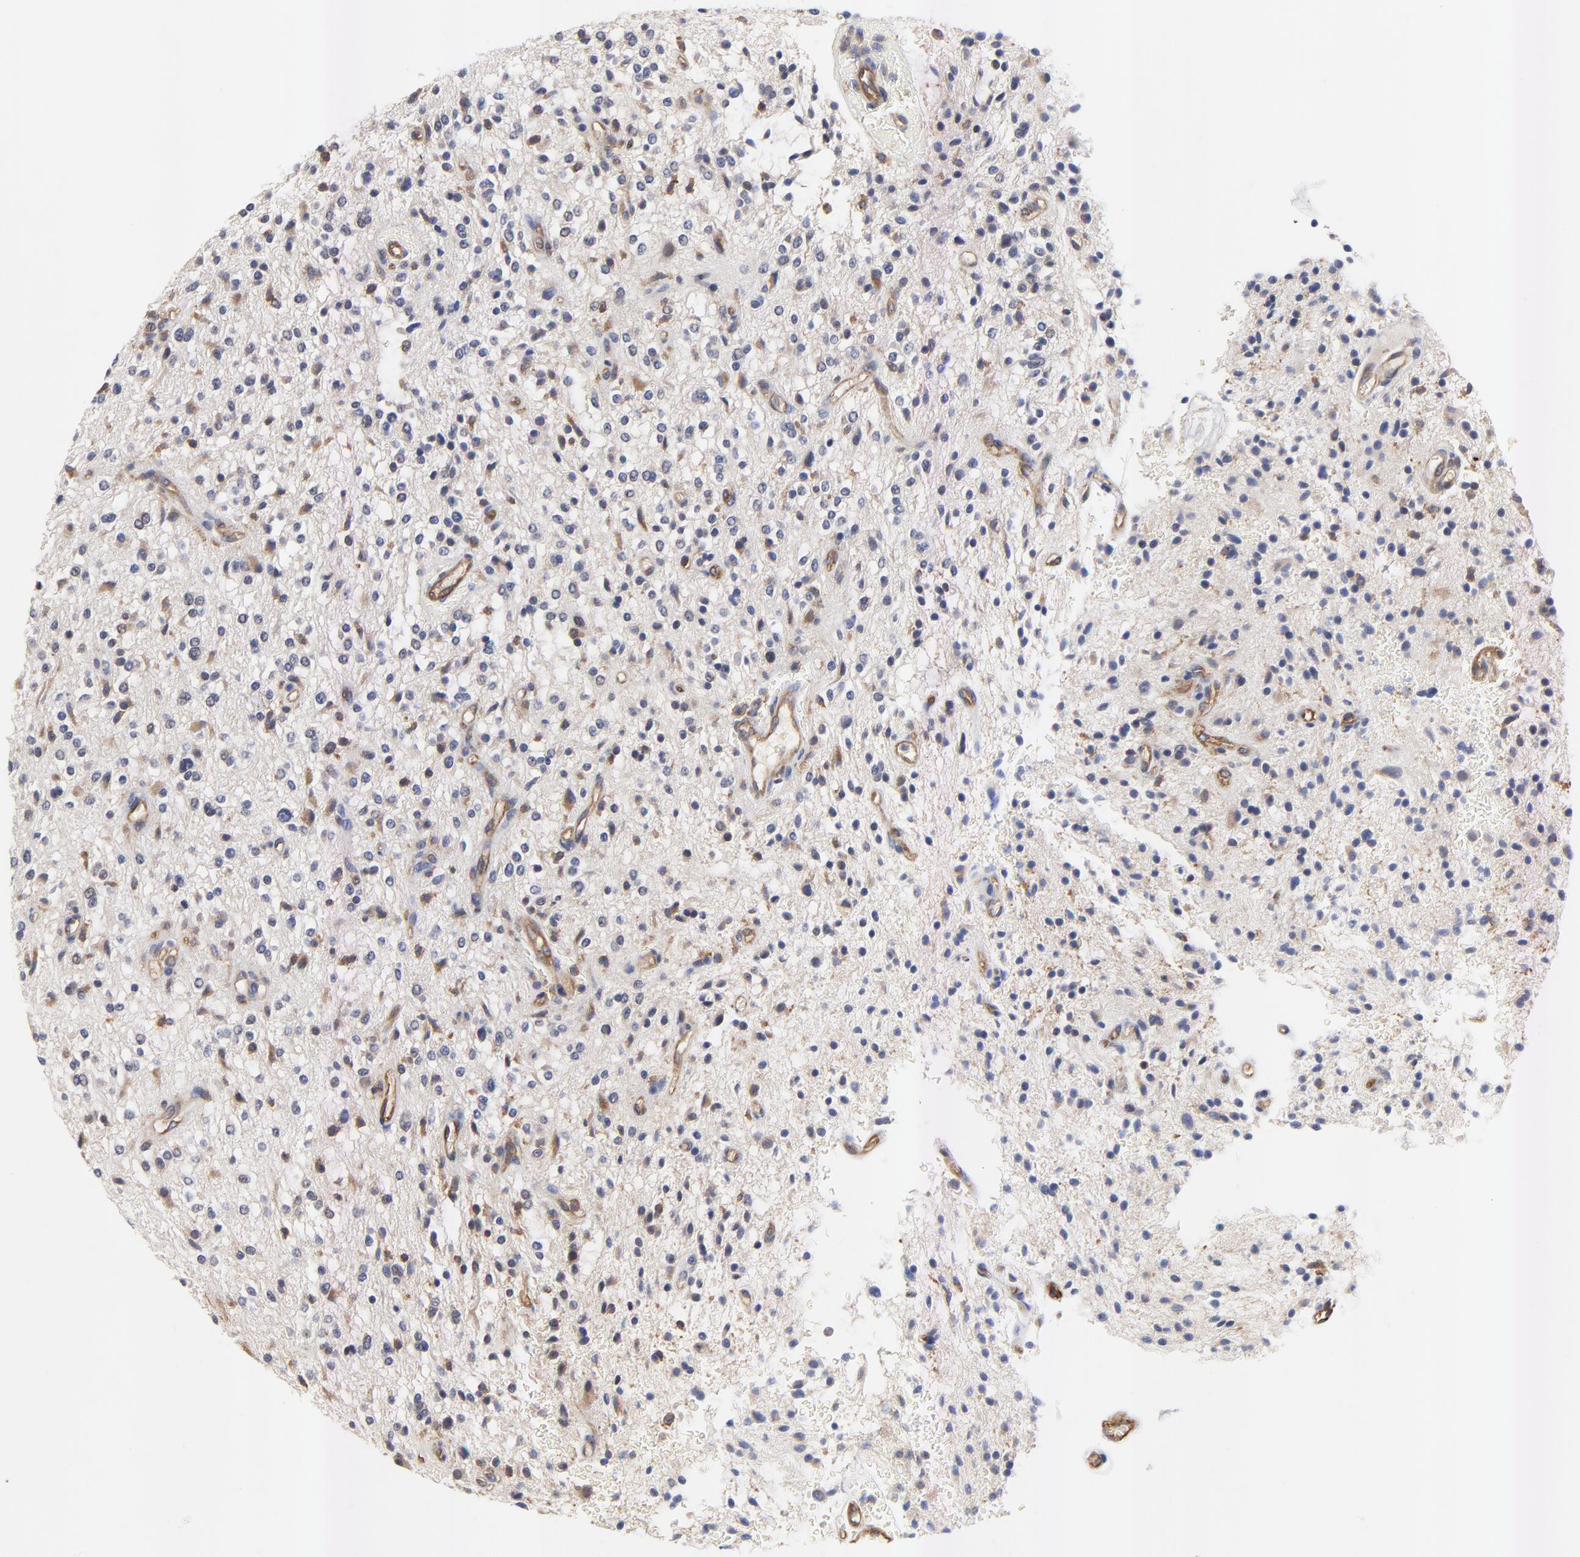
{"staining": {"intensity": "weak", "quantity": "<25%", "location": "cytoplasmic/membranous"}, "tissue": "glioma", "cell_type": "Tumor cells", "image_type": "cancer", "snomed": [{"axis": "morphology", "description": "Glioma, malignant, NOS"}, {"axis": "topography", "description": "Cerebellum"}], "caption": "This is a image of IHC staining of malignant glioma, which shows no expression in tumor cells.", "gene": "FBXL2", "patient": {"sex": "female", "age": 10}}